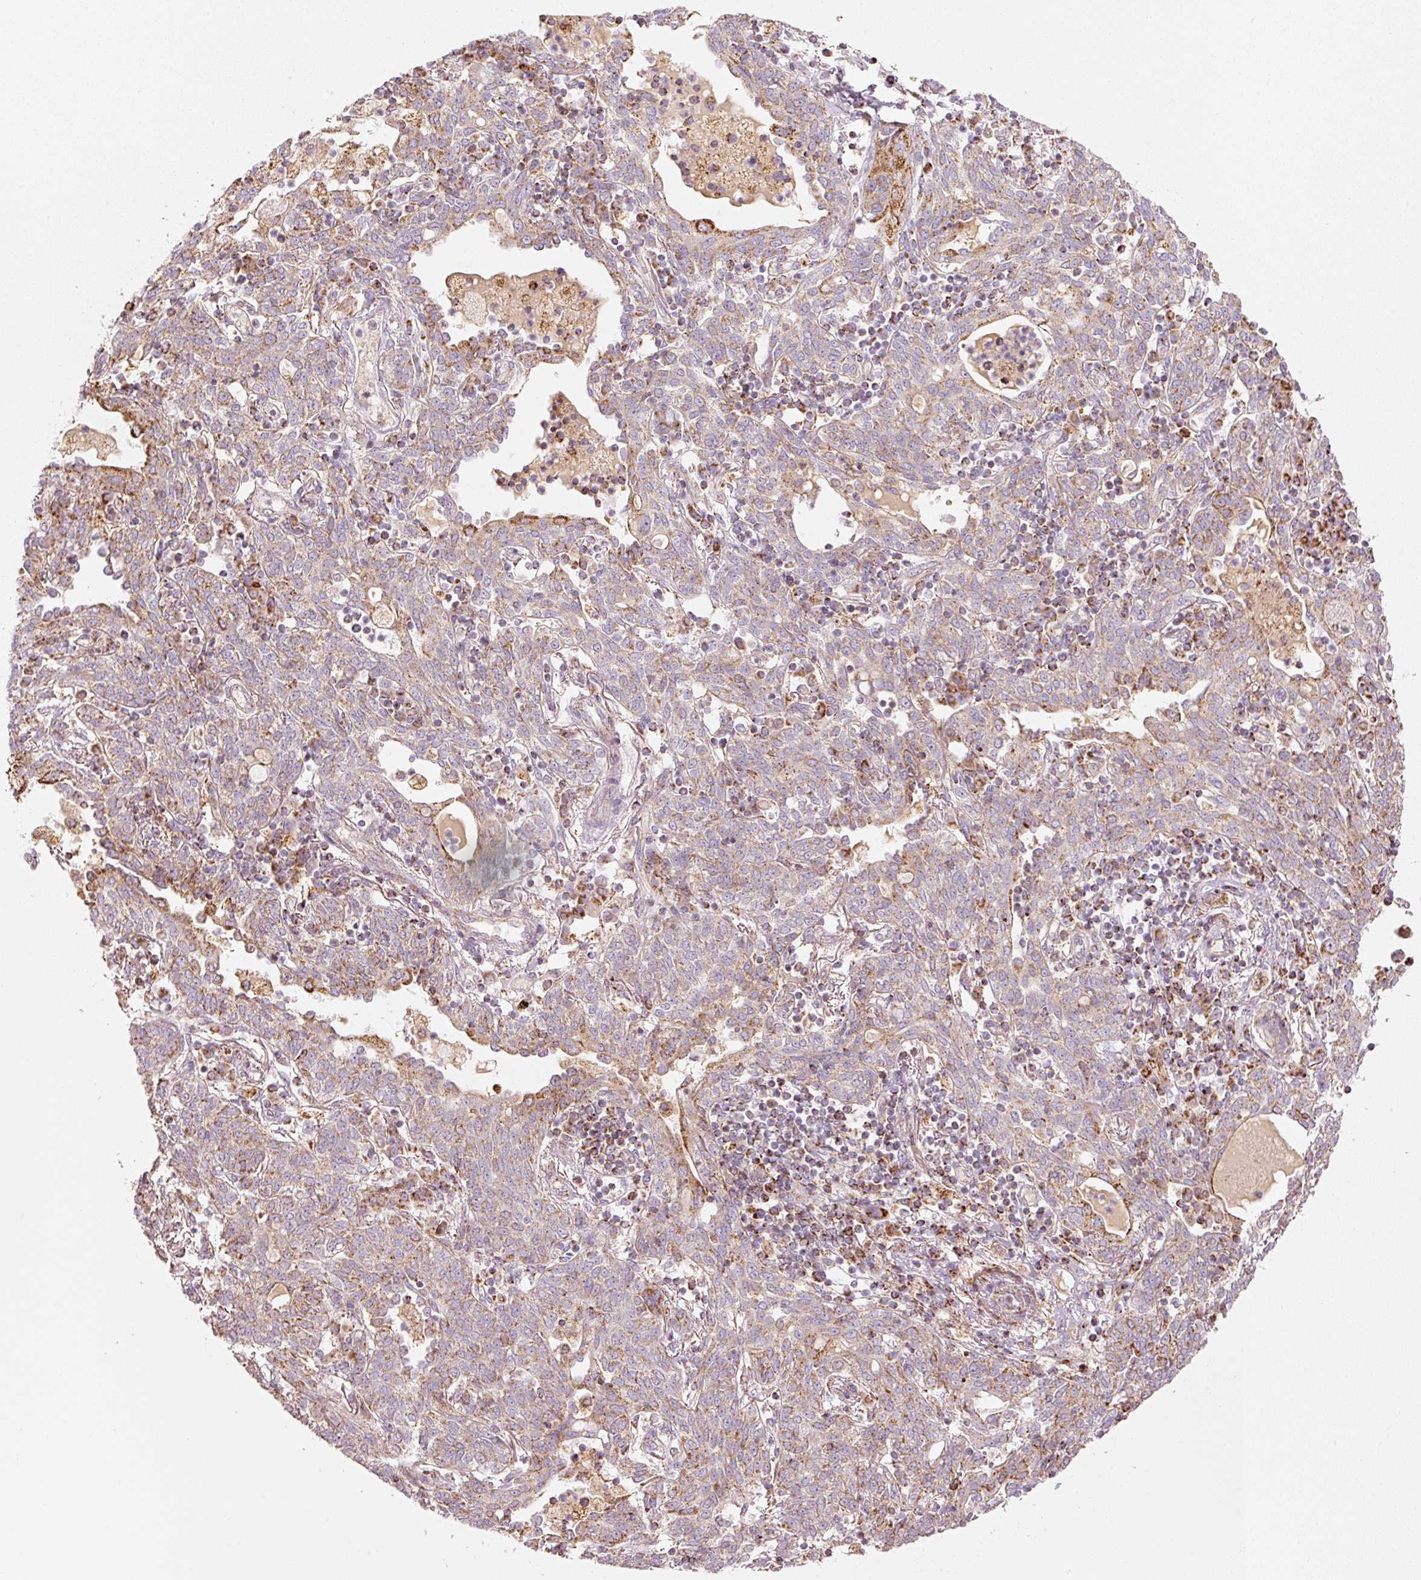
{"staining": {"intensity": "weak", "quantity": "<25%", "location": "cytoplasmic/membranous"}, "tissue": "lung cancer", "cell_type": "Tumor cells", "image_type": "cancer", "snomed": [{"axis": "morphology", "description": "Squamous cell carcinoma, NOS"}, {"axis": "topography", "description": "Lung"}], "caption": "High power microscopy image of an IHC image of squamous cell carcinoma (lung), revealing no significant expression in tumor cells. The staining was performed using DAB to visualize the protein expression in brown, while the nuclei were stained in blue with hematoxylin (Magnification: 20x).", "gene": "C17orf98", "patient": {"sex": "female", "age": 70}}